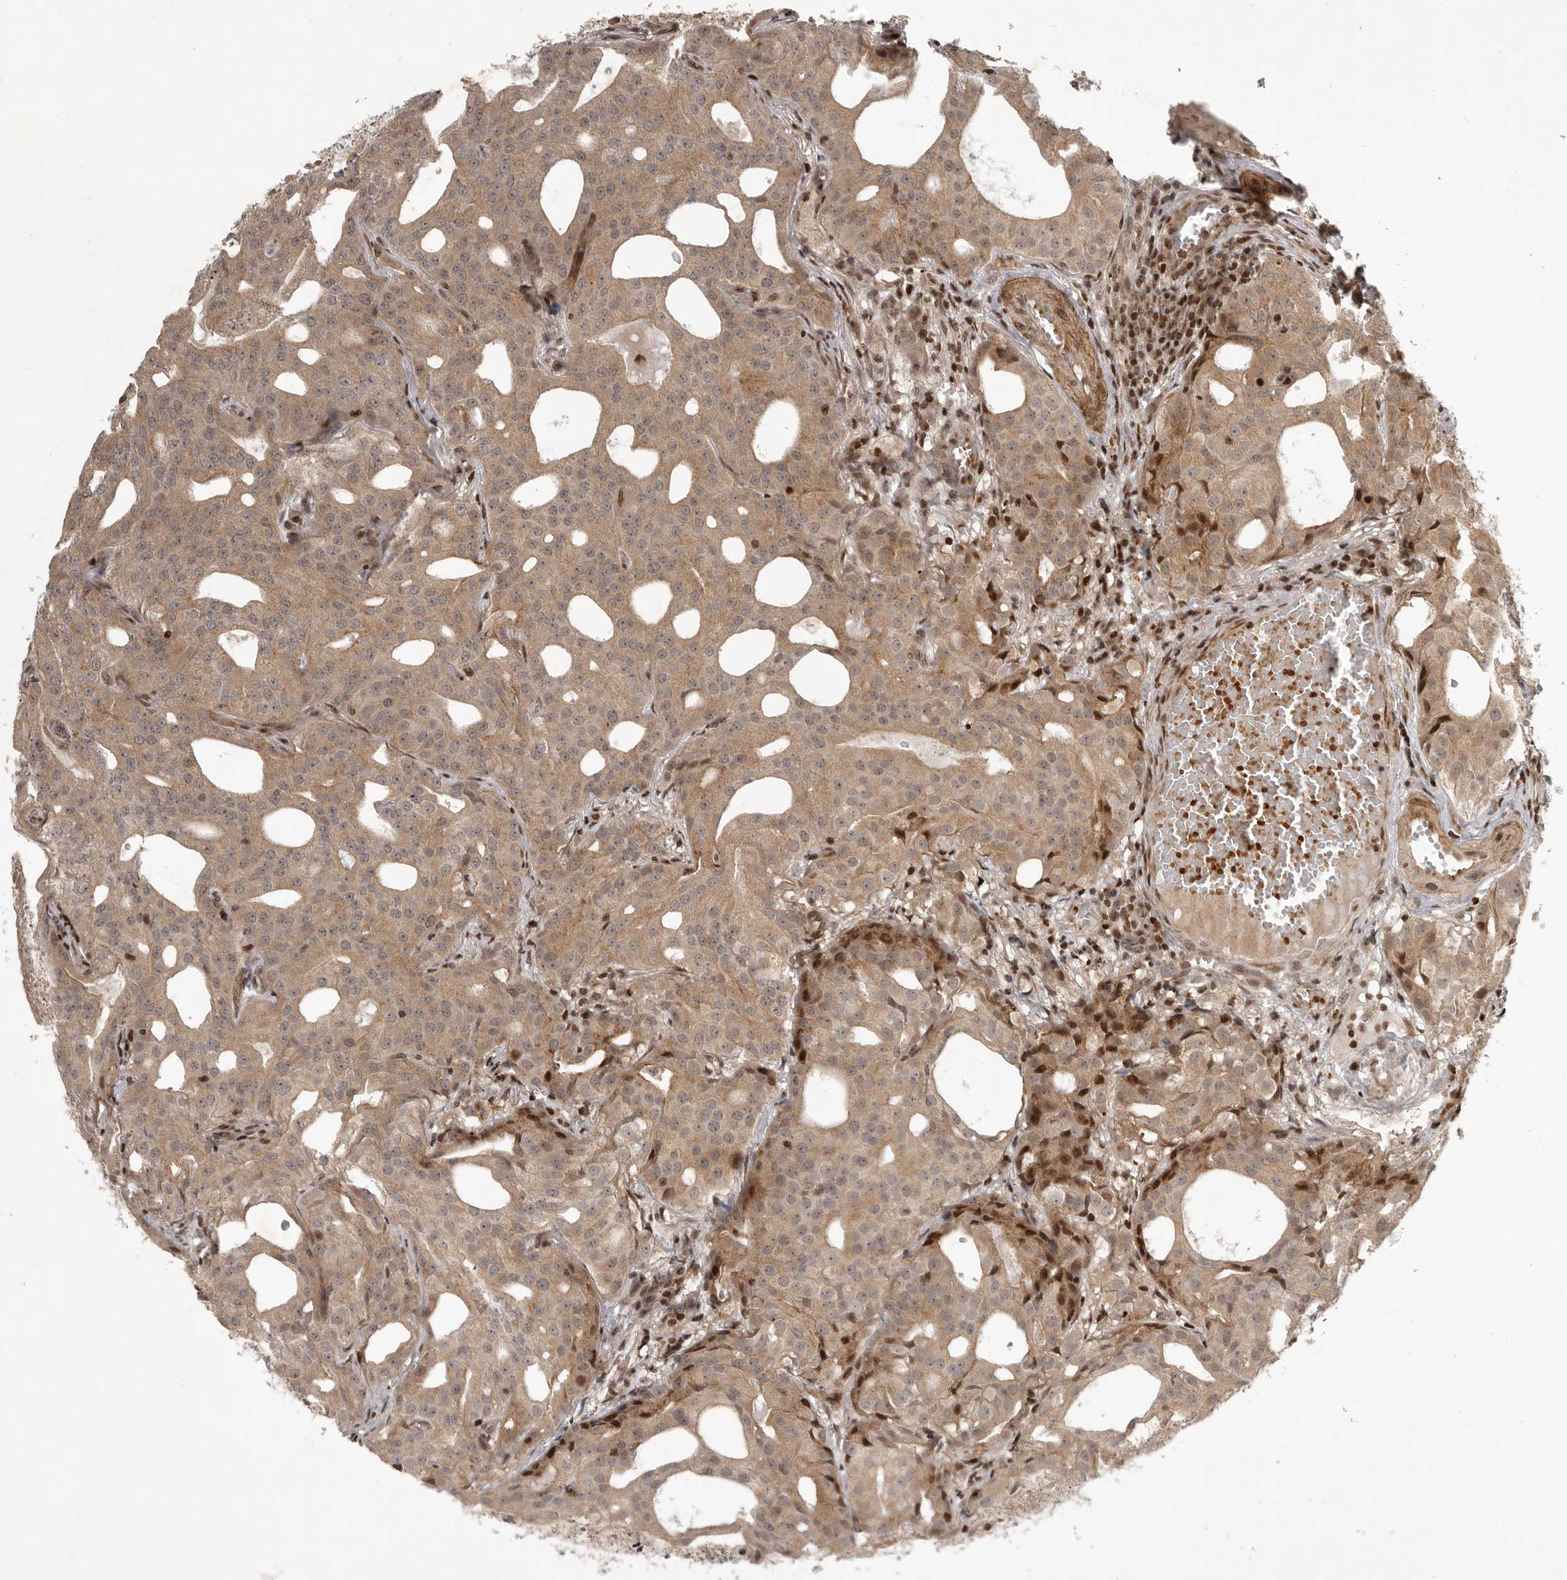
{"staining": {"intensity": "weak", "quantity": ">75%", "location": "cytoplasmic/membranous"}, "tissue": "prostate cancer", "cell_type": "Tumor cells", "image_type": "cancer", "snomed": [{"axis": "morphology", "description": "Adenocarcinoma, Medium grade"}, {"axis": "topography", "description": "Prostate"}], "caption": "Prostate adenocarcinoma (medium-grade) tissue reveals weak cytoplasmic/membranous expression in about >75% of tumor cells, visualized by immunohistochemistry.", "gene": "RABIF", "patient": {"sex": "male", "age": 88}}